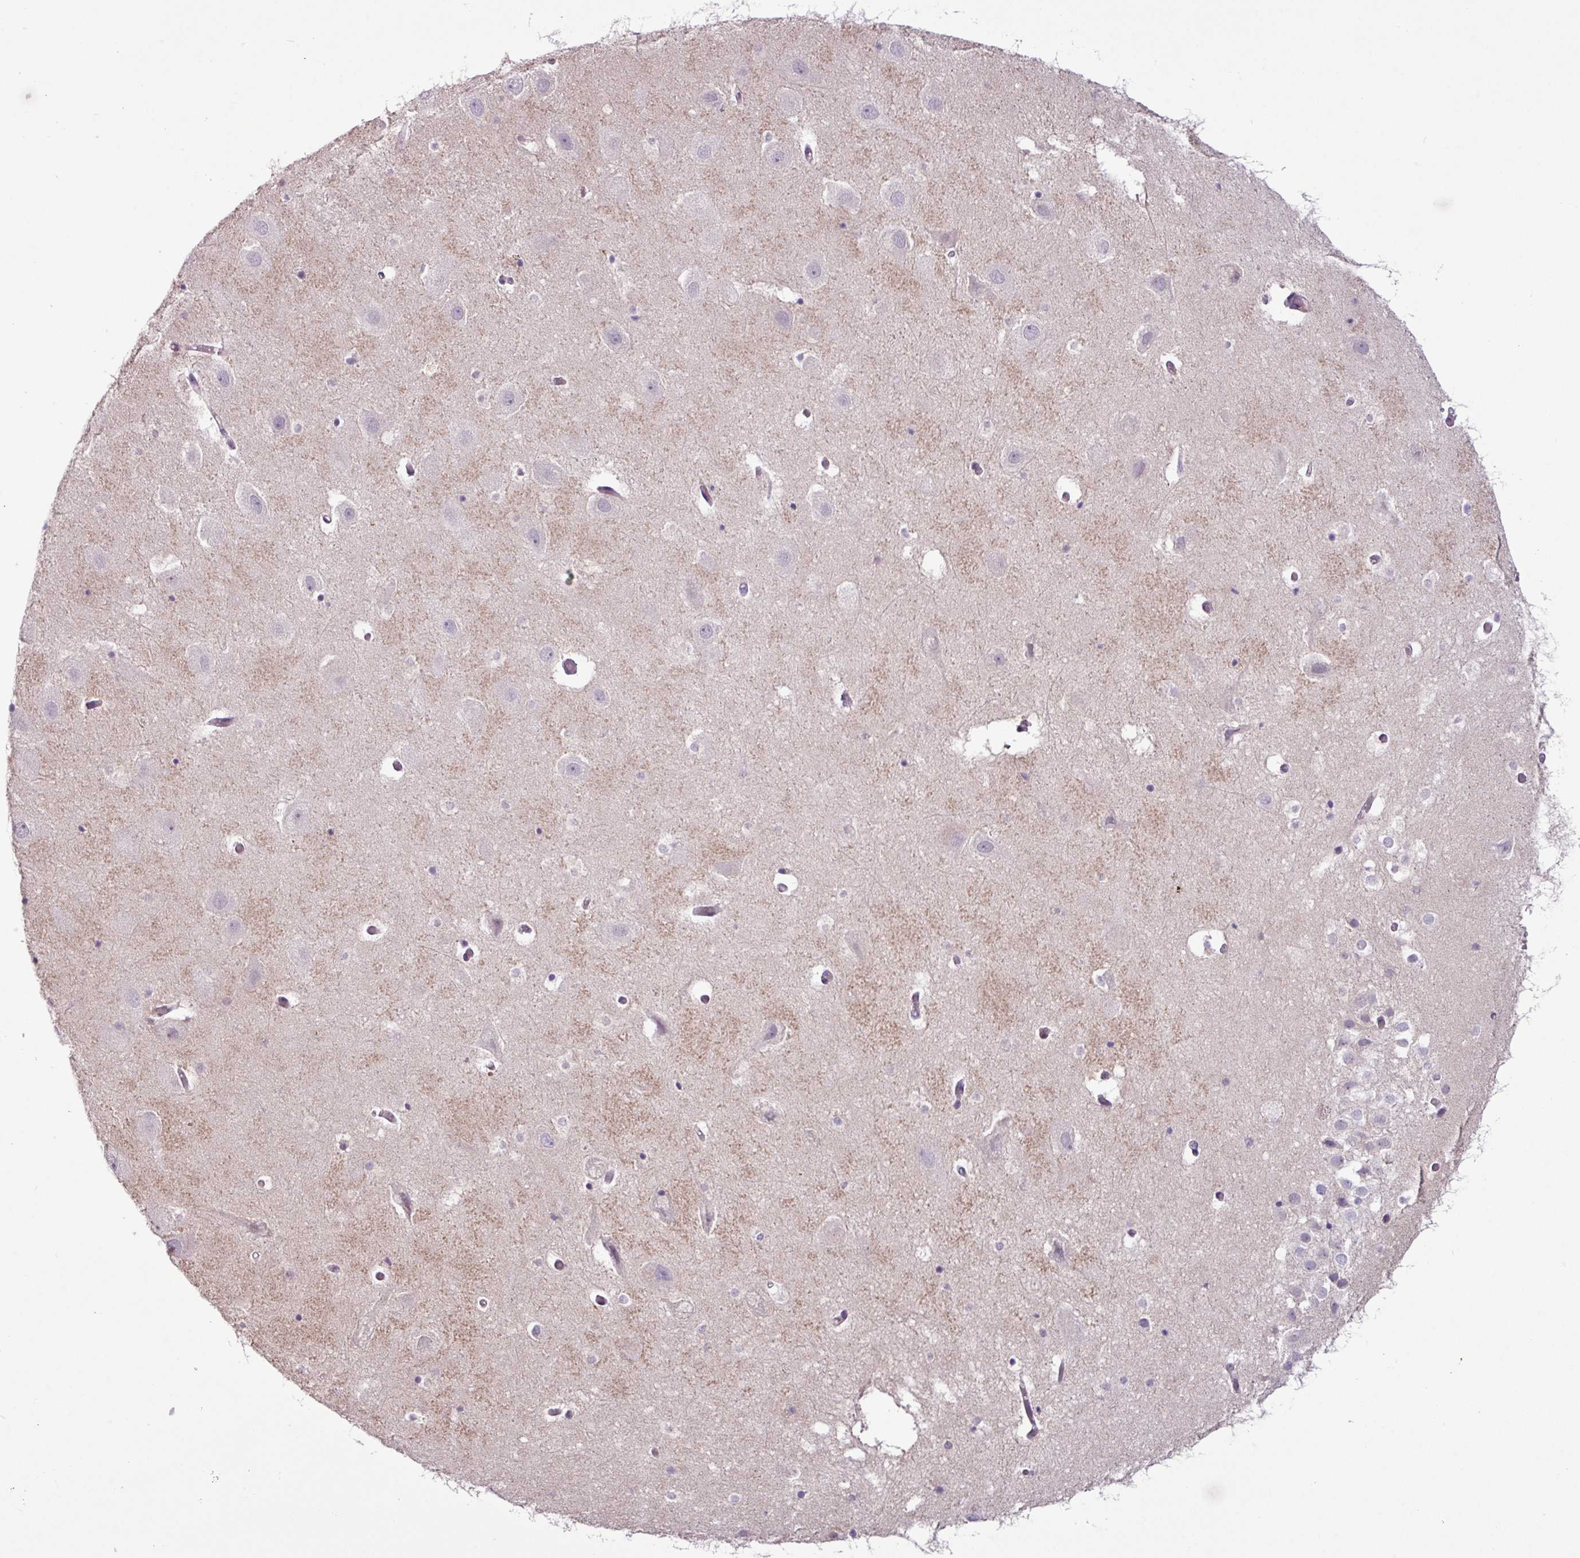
{"staining": {"intensity": "negative", "quantity": "none", "location": "none"}, "tissue": "hippocampus", "cell_type": "Glial cells", "image_type": "normal", "snomed": [{"axis": "morphology", "description": "Normal tissue, NOS"}, {"axis": "topography", "description": "Hippocampus"}], "caption": "Immunohistochemical staining of normal human hippocampus reveals no significant positivity in glial cells. (IHC, brightfield microscopy, high magnification).", "gene": "PNLDC1", "patient": {"sex": "female", "age": 52}}